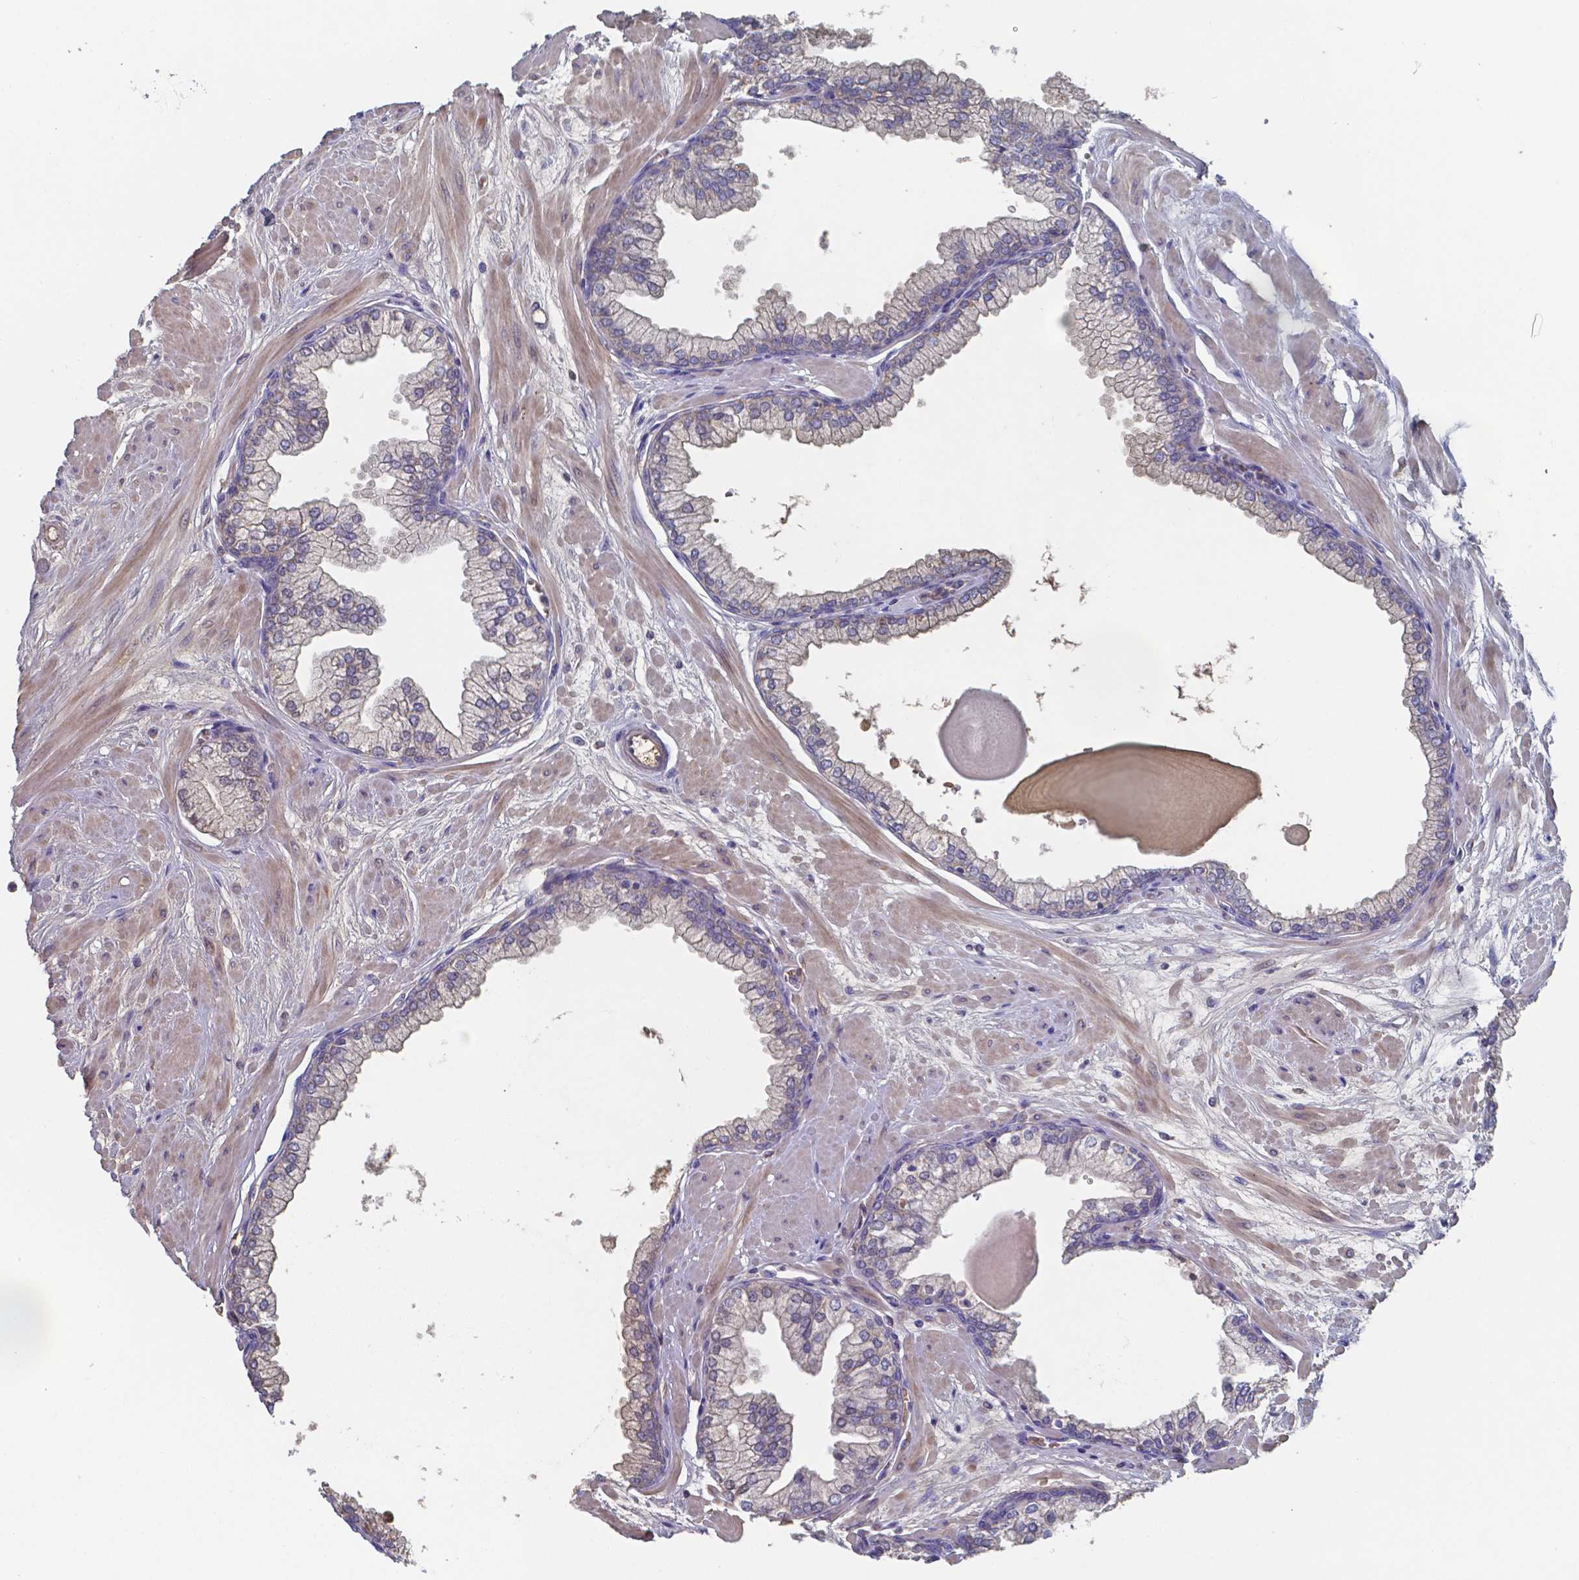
{"staining": {"intensity": "negative", "quantity": "none", "location": "none"}, "tissue": "prostate", "cell_type": "Glandular cells", "image_type": "normal", "snomed": [{"axis": "morphology", "description": "Normal tissue, NOS"}, {"axis": "topography", "description": "Prostate"}, {"axis": "topography", "description": "Peripheral nerve tissue"}], "caption": "Immunohistochemistry (IHC) histopathology image of benign human prostate stained for a protein (brown), which demonstrates no expression in glandular cells.", "gene": "BTBD17", "patient": {"sex": "male", "age": 61}}